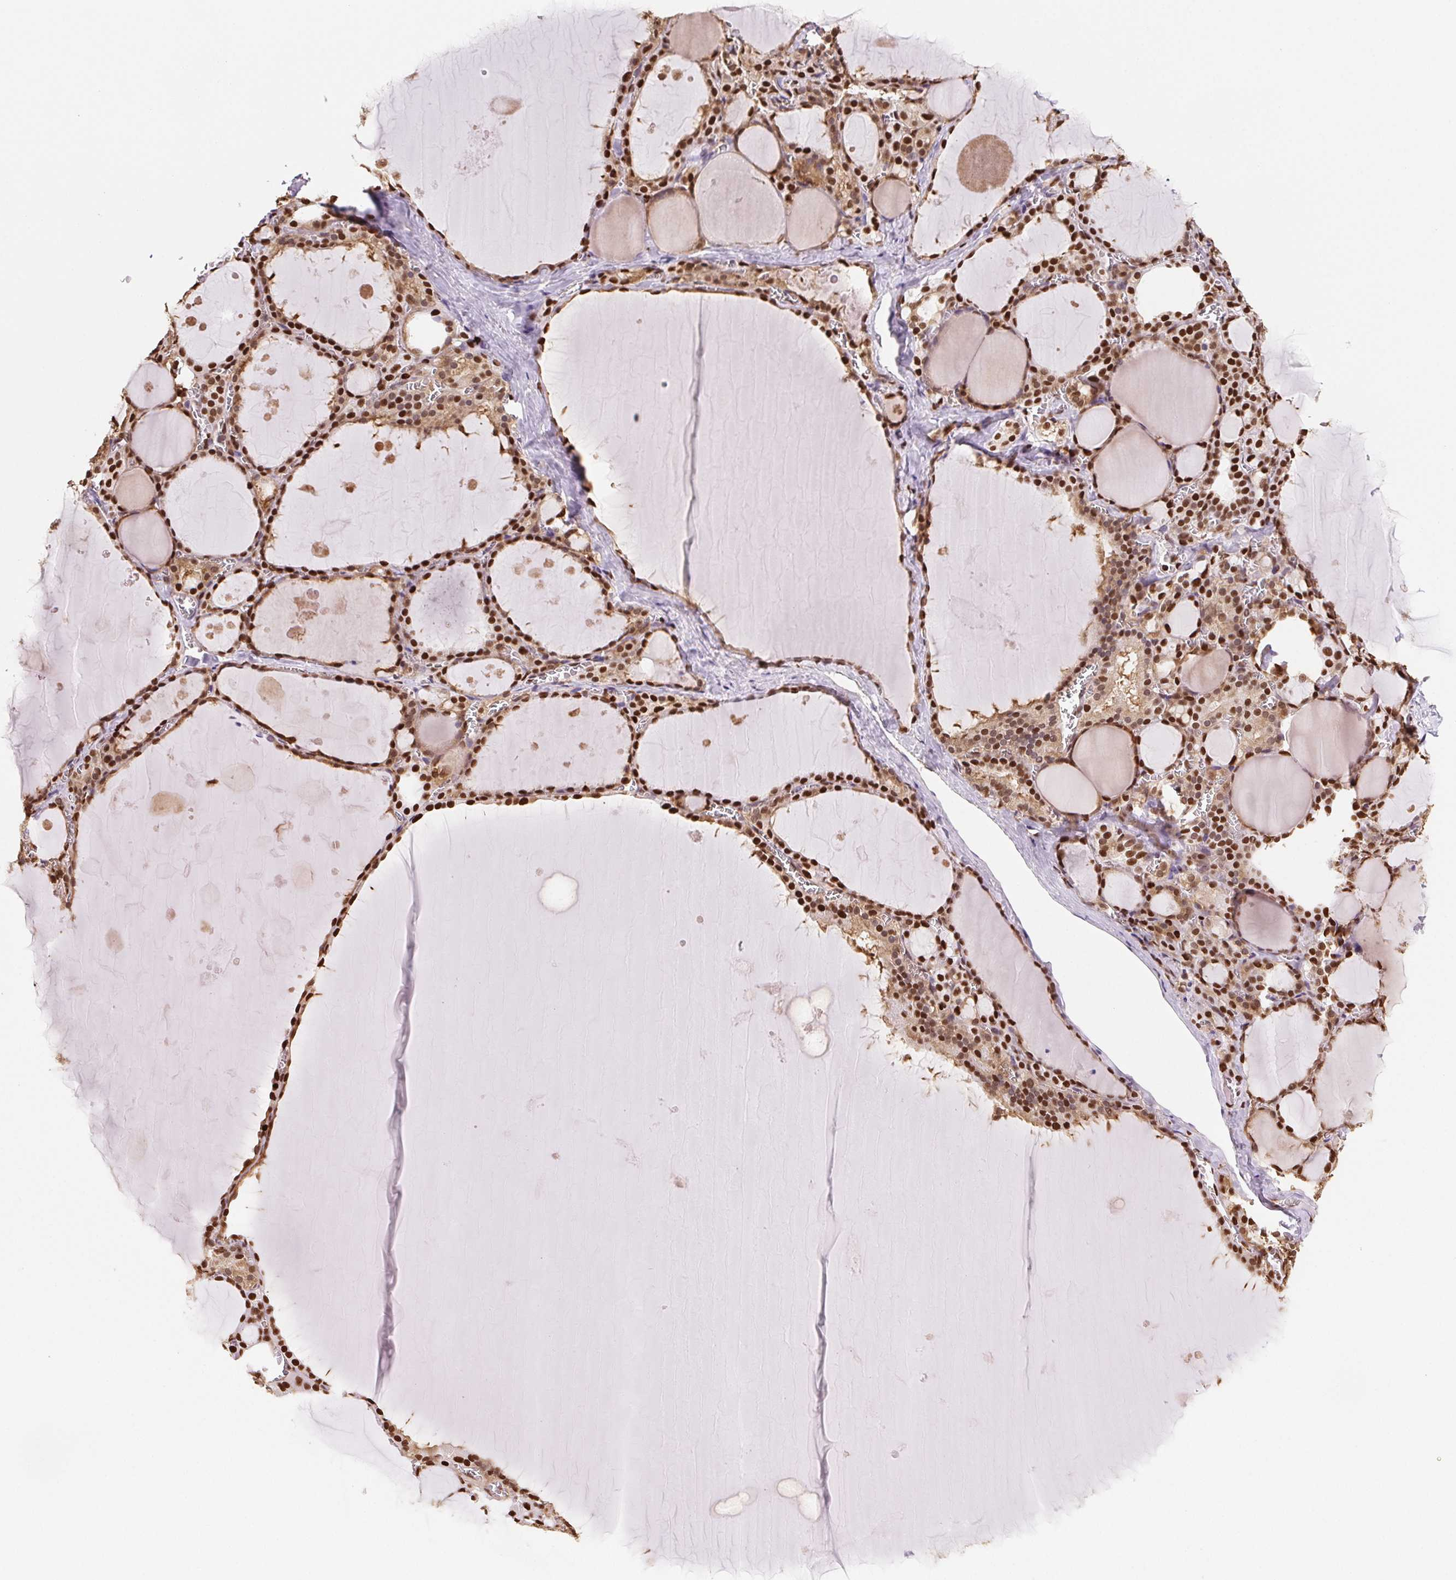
{"staining": {"intensity": "strong", "quantity": ">75%", "location": "nuclear"}, "tissue": "thyroid gland", "cell_type": "Glandular cells", "image_type": "normal", "snomed": [{"axis": "morphology", "description": "Normal tissue, NOS"}, {"axis": "topography", "description": "Thyroid gland"}], "caption": "Immunohistochemical staining of normal human thyroid gland displays high levels of strong nuclear staining in about >75% of glandular cells. The staining is performed using DAB brown chromogen to label protein expression. The nuclei are counter-stained blue using hematoxylin.", "gene": "SETSIP", "patient": {"sex": "male", "age": 56}}